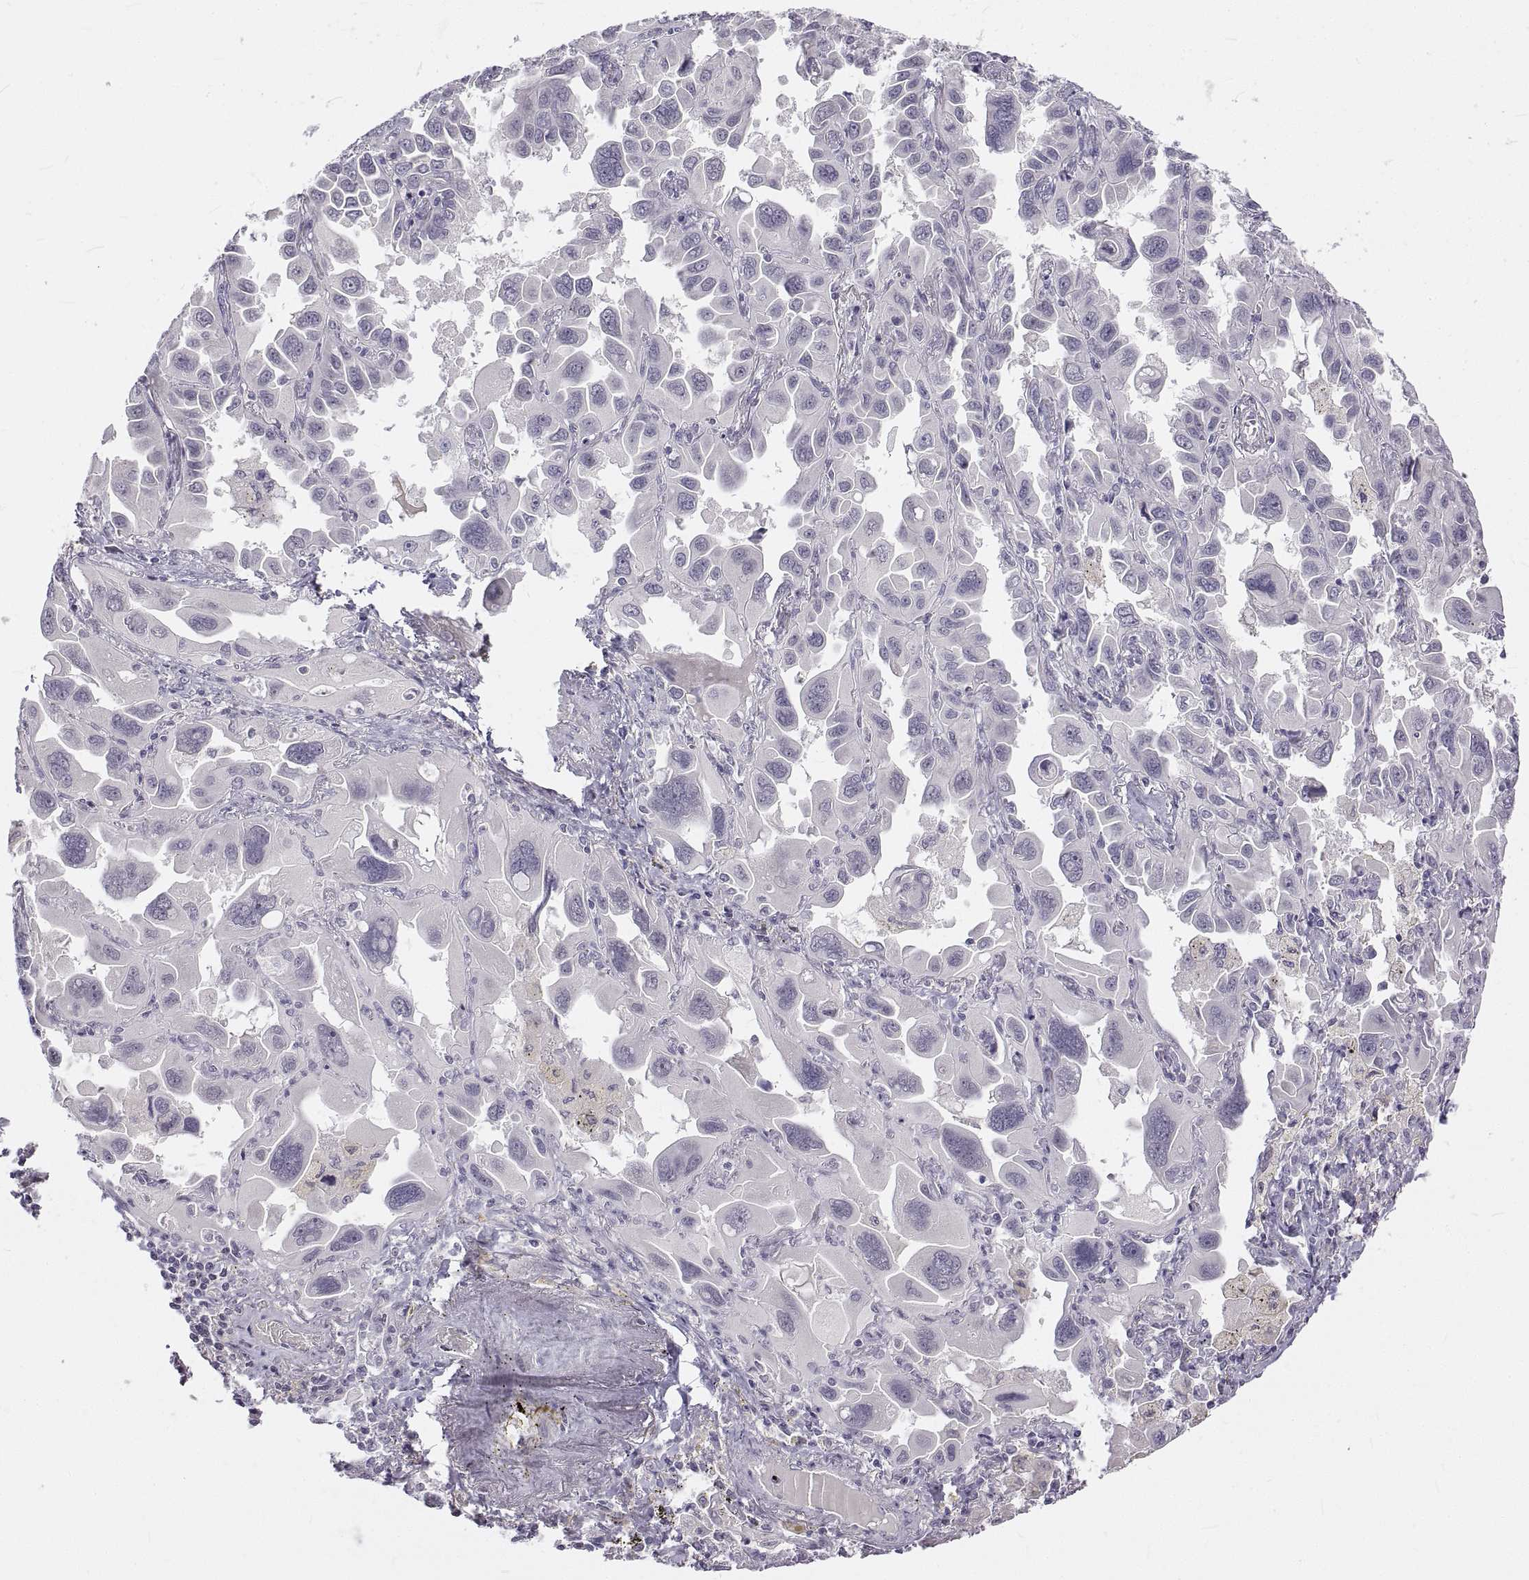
{"staining": {"intensity": "negative", "quantity": "none", "location": "none"}, "tissue": "lung cancer", "cell_type": "Tumor cells", "image_type": "cancer", "snomed": [{"axis": "morphology", "description": "Adenocarcinoma, NOS"}, {"axis": "topography", "description": "Lung"}], "caption": "DAB immunohistochemical staining of lung cancer reveals no significant staining in tumor cells.", "gene": "ANO2", "patient": {"sex": "male", "age": 64}}